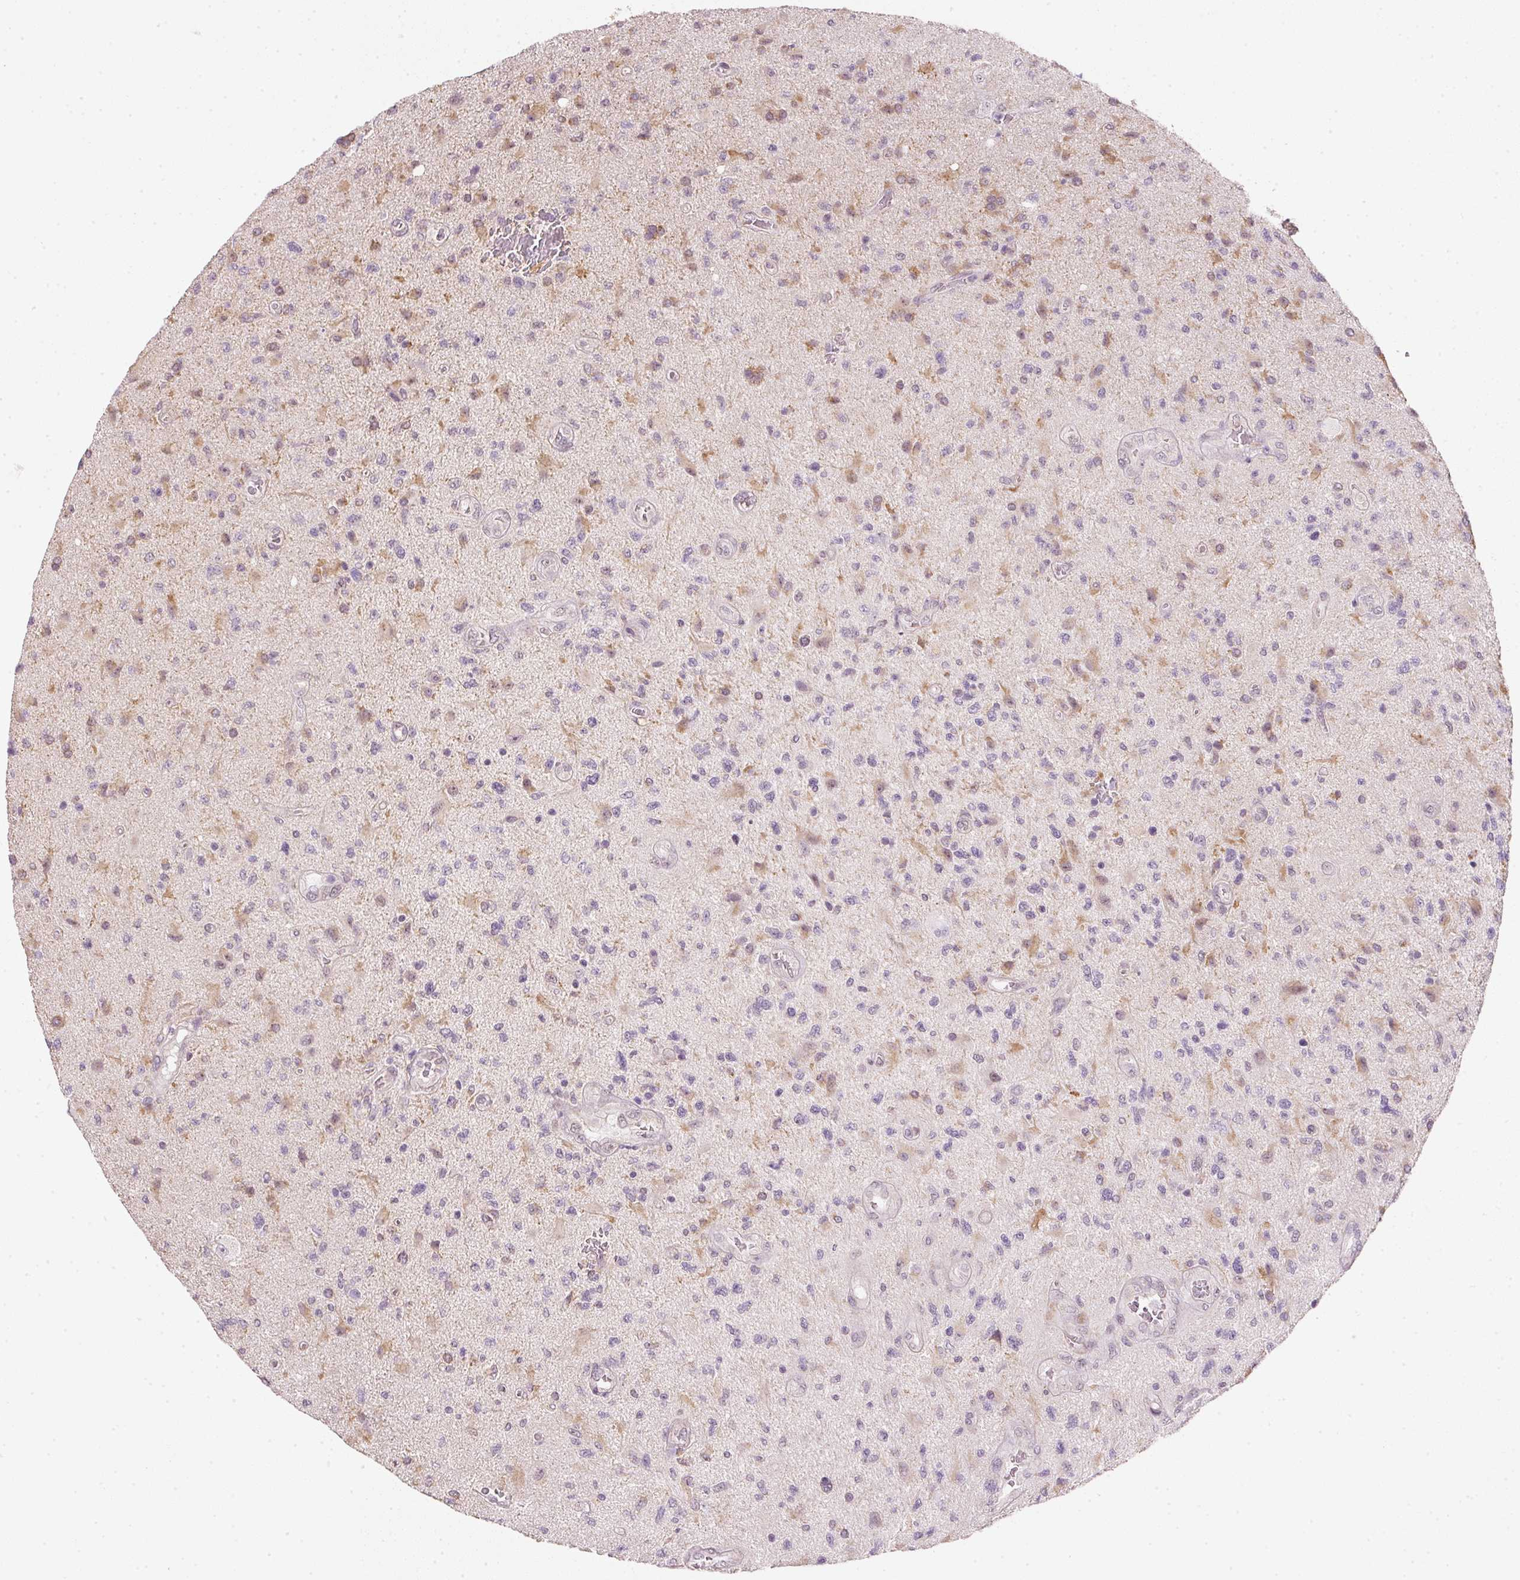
{"staining": {"intensity": "weak", "quantity": "<25%", "location": "nuclear"}, "tissue": "glioma", "cell_type": "Tumor cells", "image_type": "cancer", "snomed": [{"axis": "morphology", "description": "Glioma, malignant, High grade"}, {"axis": "topography", "description": "Brain"}], "caption": "The histopathology image exhibits no staining of tumor cells in glioma.", "gene": "FSTL3", "patient": {"sex": "male", "age": 67}}